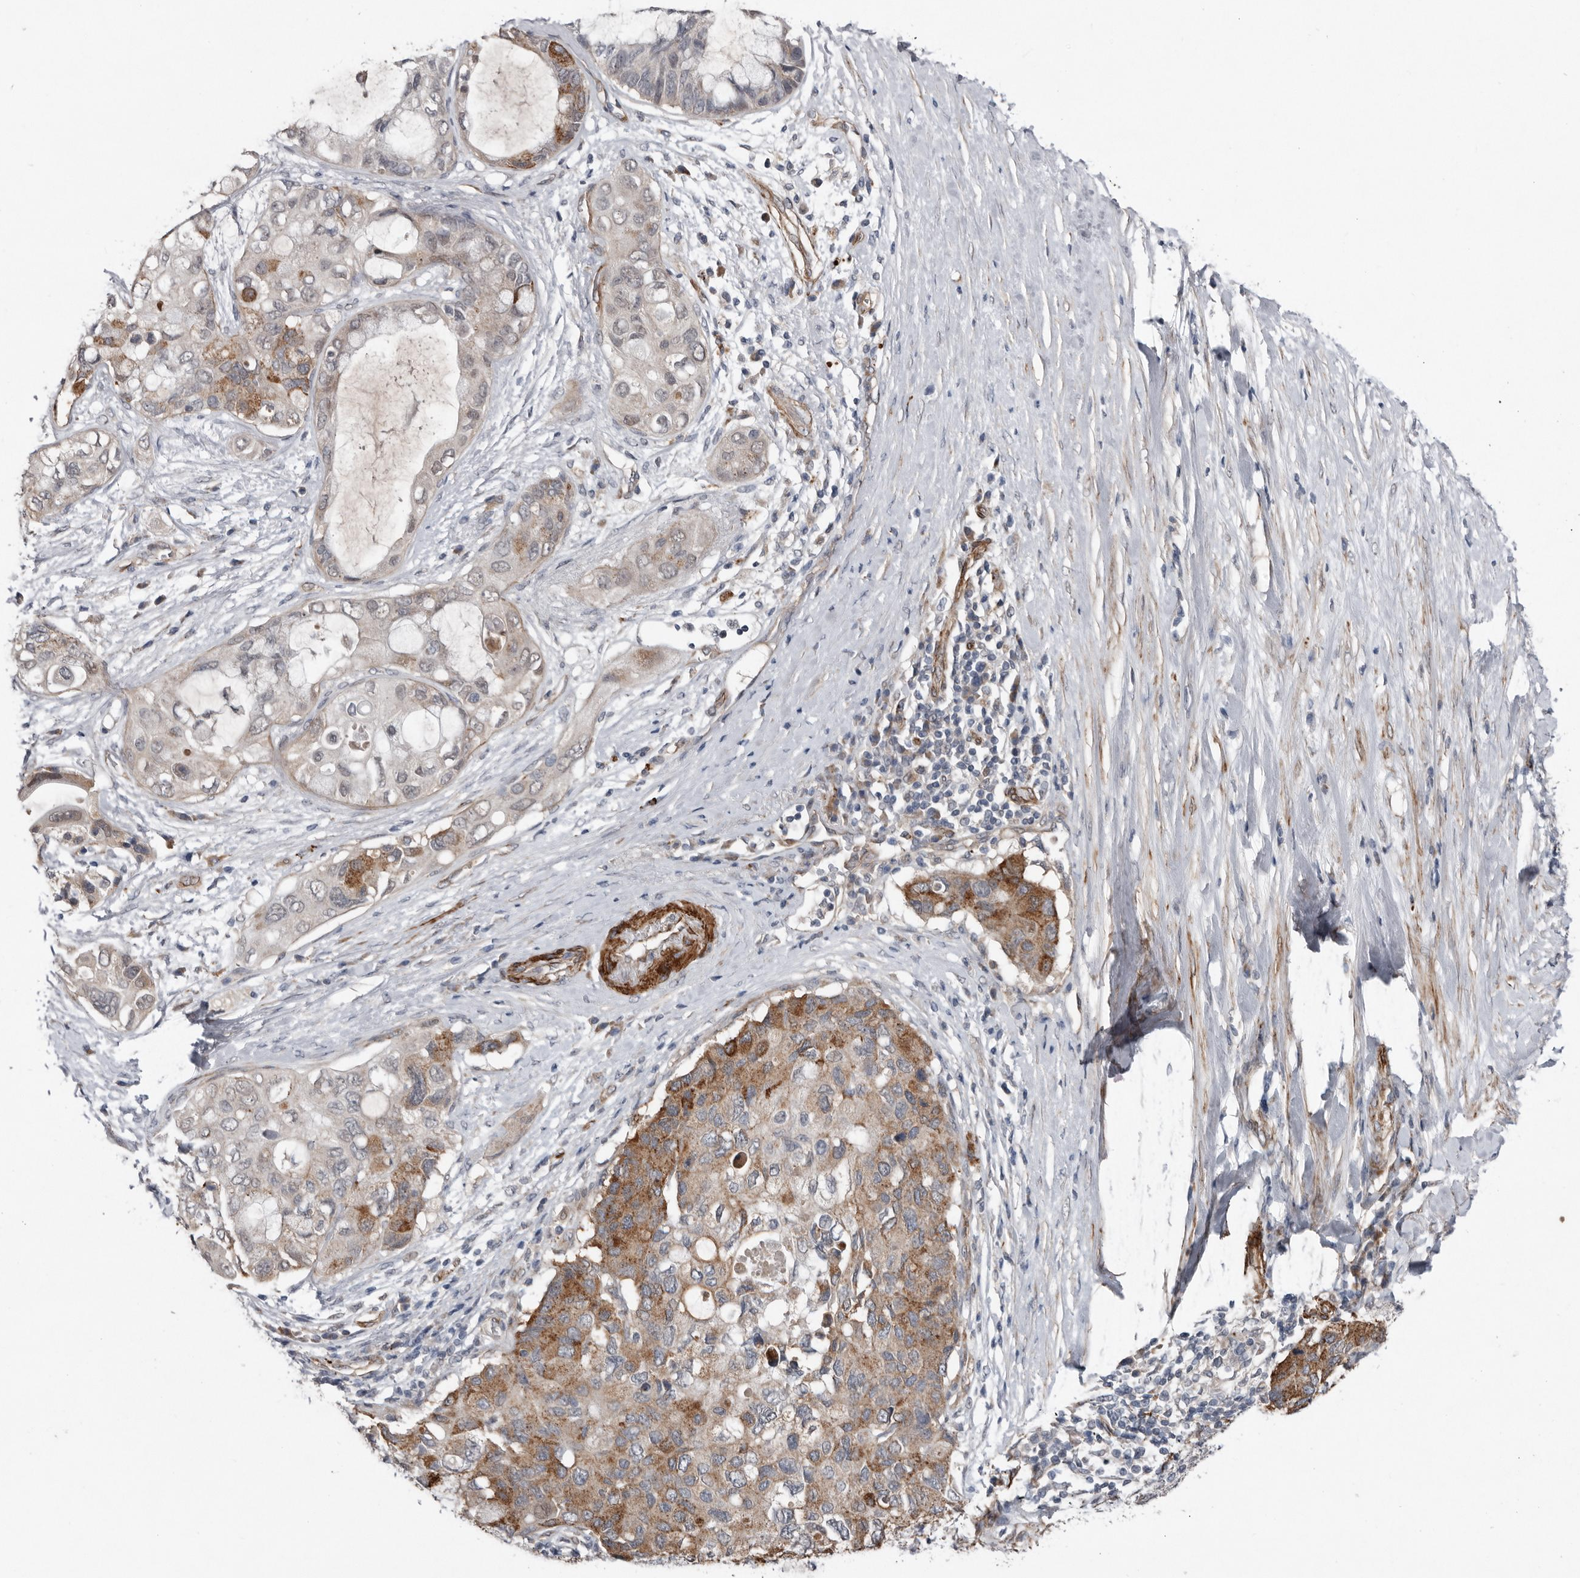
{"staining": {"intensity": "moderate", "quantity": "25%-75%", "location": "cytoplasmic/membranous"}, "tissue": "pancreatic cancer", "cell_type": "Tumor cells", "image_type": "cancer", "snomed": [{"axis": "morphology", "description": "Adenocarcinoma, NOS"}, {"axis": "topography", "description": "Pancreas"}], "caption": "Adenocarcinoma (pancreatic) was stained to show a protein in brown. There is medium levels of moderate cytoplasmic/membranous expression in about 25%-75% of tumor cells.", "gene": "RANBP17", "patient": {"sex": "female", "age": 56}}